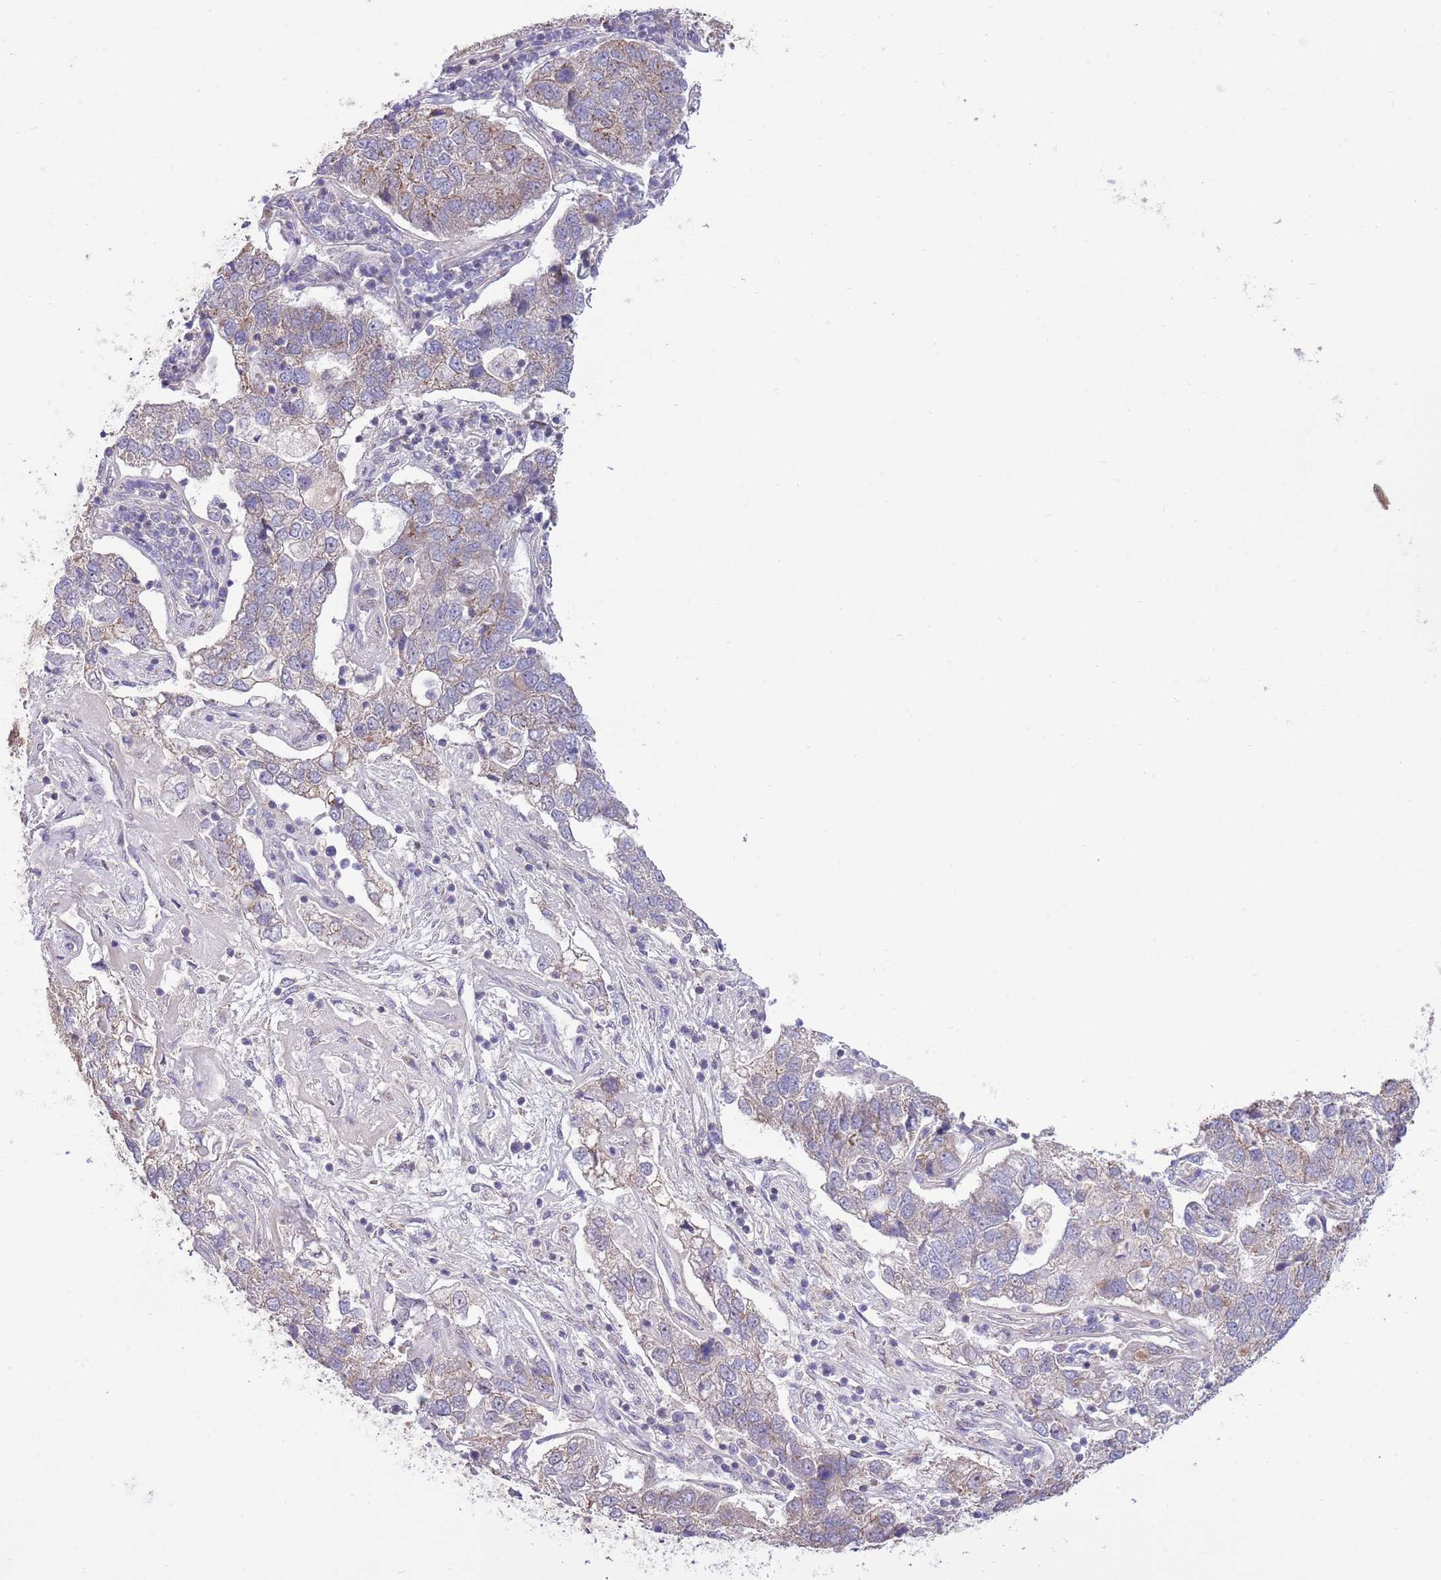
{"staining": {"intensity": "weak", "quantity": "25%-75%", "location": "cytoplasmic/membranous"}, "tissue": "pancreatic cancer", "cell_type": "Tumor cells", "image_type": "cancer", "snomed": [{"axis": "morphology", "description": "Adenocarcinoma, NOS"}, {"axis": "topography", "description": "Pancreas"}], "caption": "Immunohistochemical staining of adenocarcinoma (pancreatic) displays low levels of weak cytoplasmic/membranous protein expression in approximately 25%-75% of tumor cells.", "gene": "ARL2BP", "patient": {"sex": "female", "age": 61}}